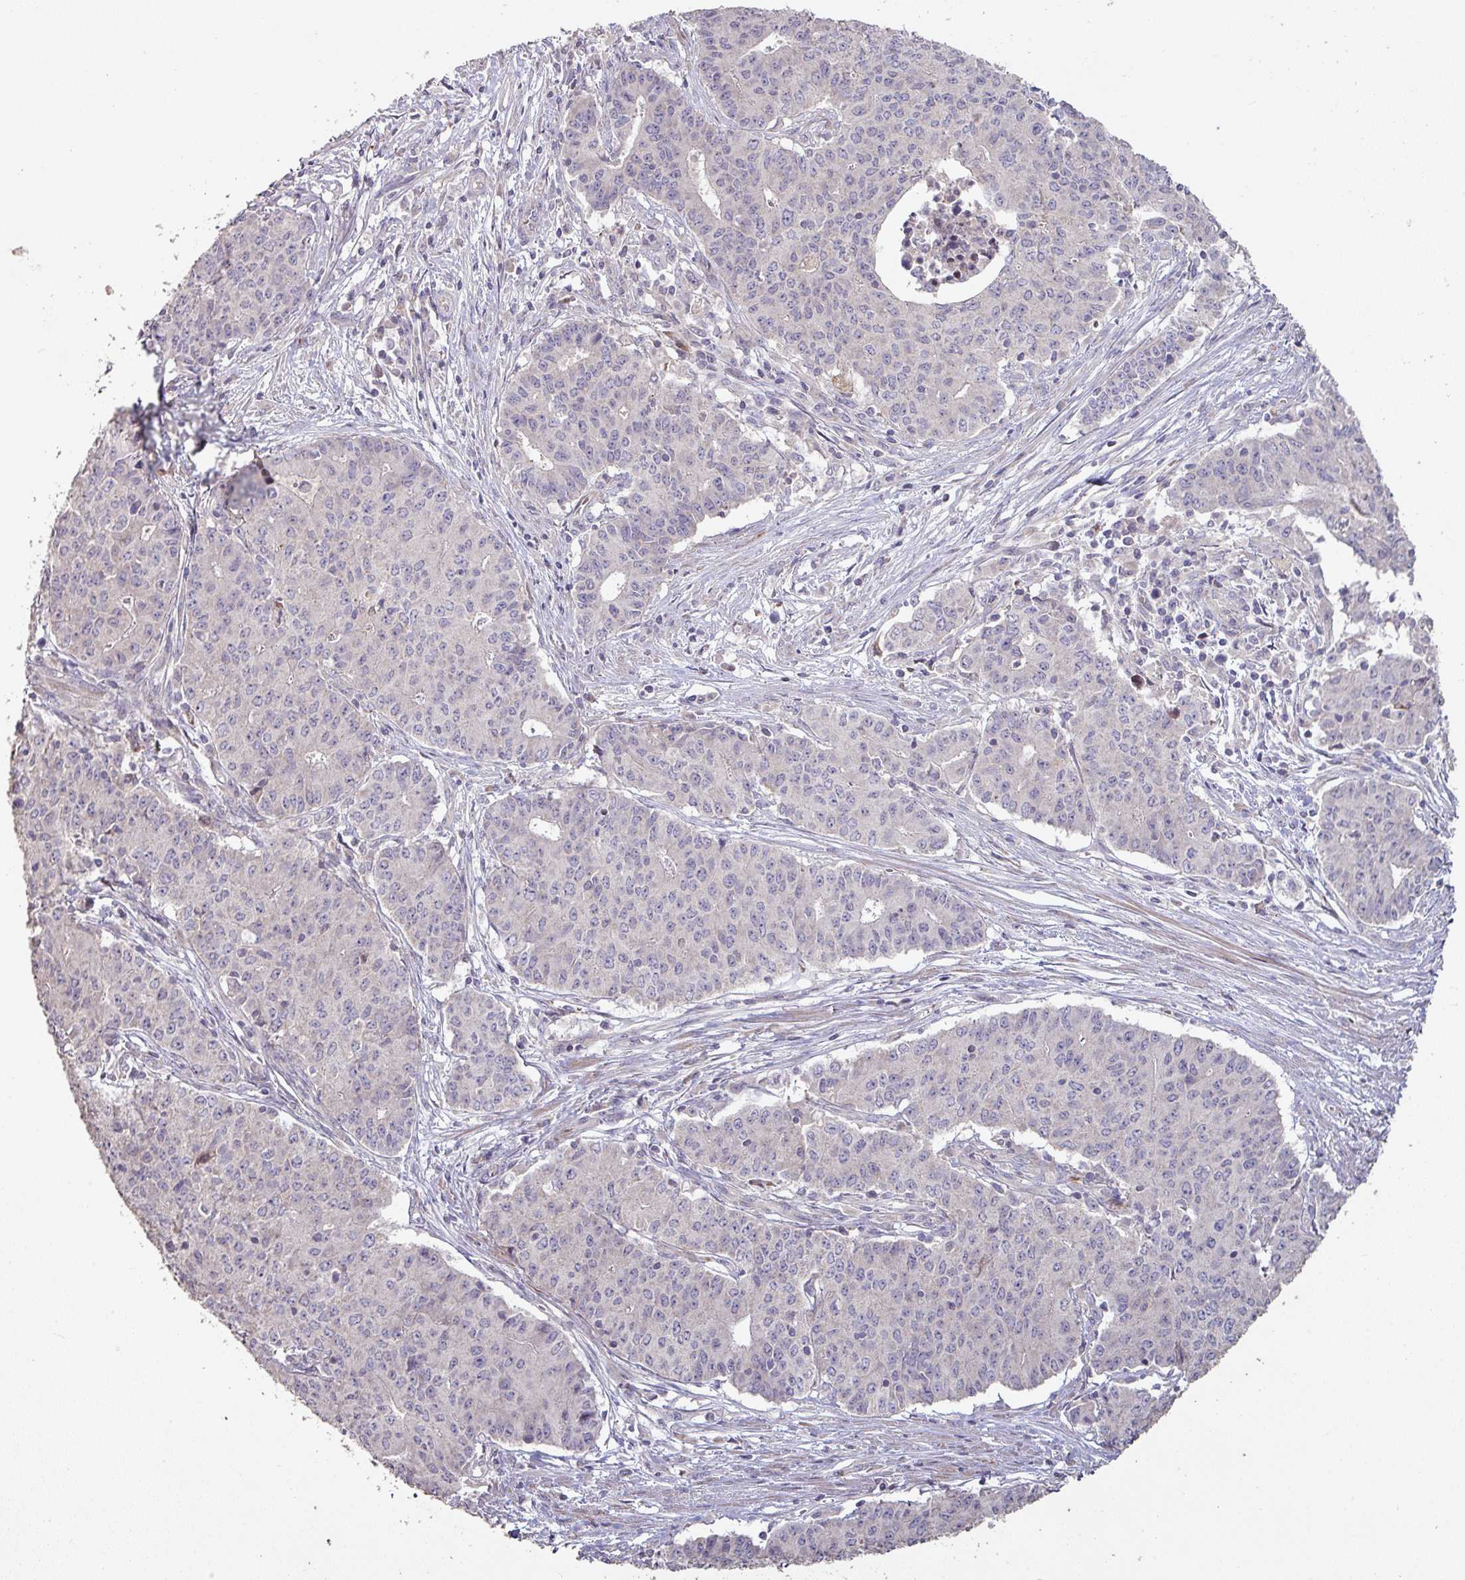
{"staining": {"intensity": "negative", "quantity": "none", "location": "none"}, "tissue": "endometrial cancer", "cell_type": "Tumor cells", "image_type": "cancer", "snomed": [{"axis": "morphology", "description": "Adenocarcinoma, NOS"}, {"axis": "topography", "description": "Endometrium"}], "caption": "Immunohistochemistry (IHC) micrograph of human adenocarcinoma (endometrial) stained for a protein (brown), which exhibits no positivity in tumor cells.", "gene": "RPL23A", "patient": {"sex": "female", "age": 59}}